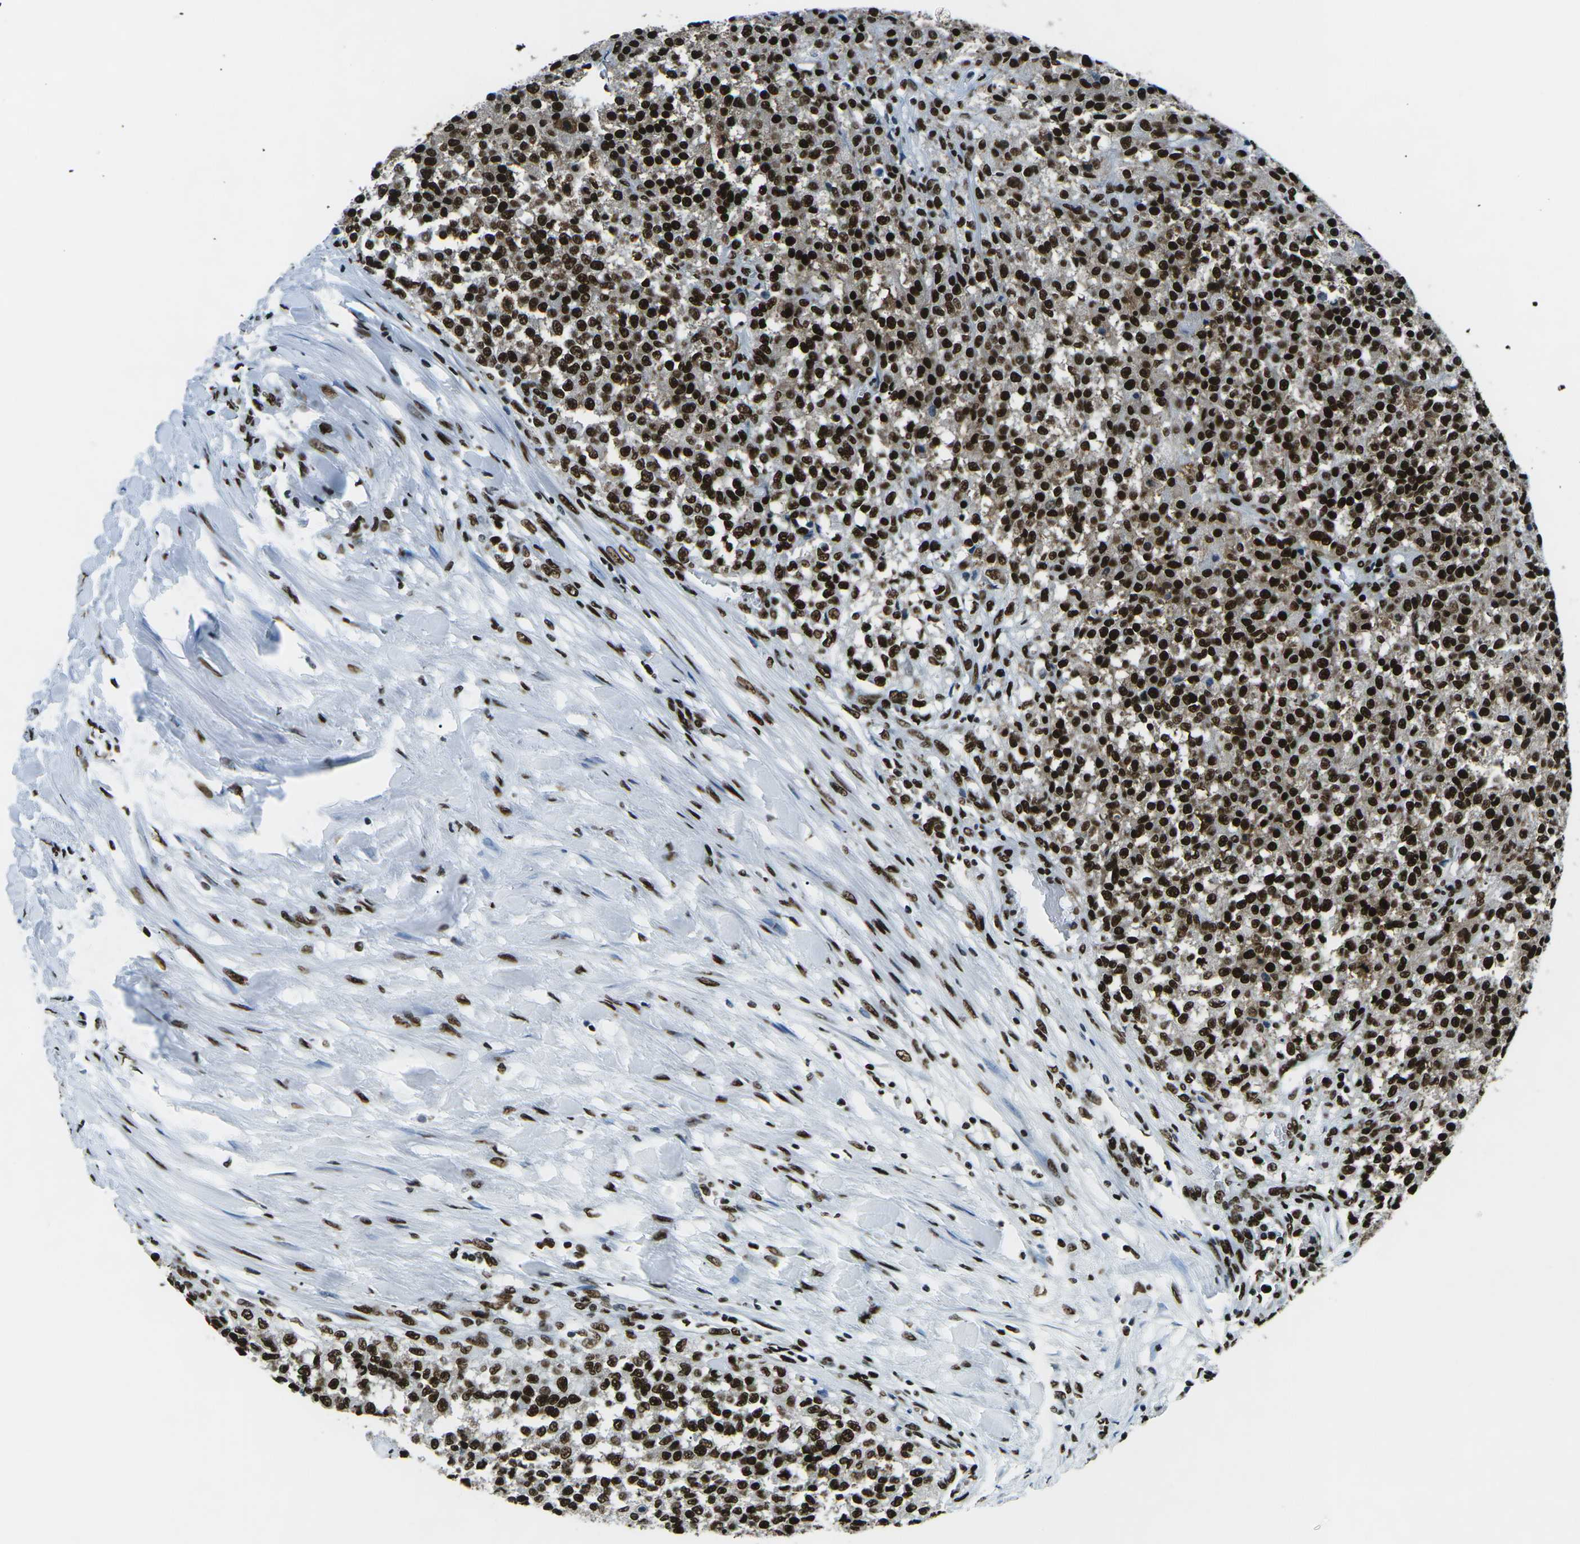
{"staining": {"intensity": "strong", "quantity": ">75%", "location": "nuclear"}, "tissue": "testis cancer", "cell_type": "Tumor cells", "image_type": "cancer", "snomed": [{"axis": "morphology", "description": "Seminoma, NOS"}, {"axis": "topography", "description": "Testis"}], "caption": "There is high levels of strong nuclear positivity in tumor cells of seminoma (testis), as demonstrated by immunohistochemical staining (brown color).", "gene": "HNRNPL", "patient": {"sex": "male", "age": 59}}